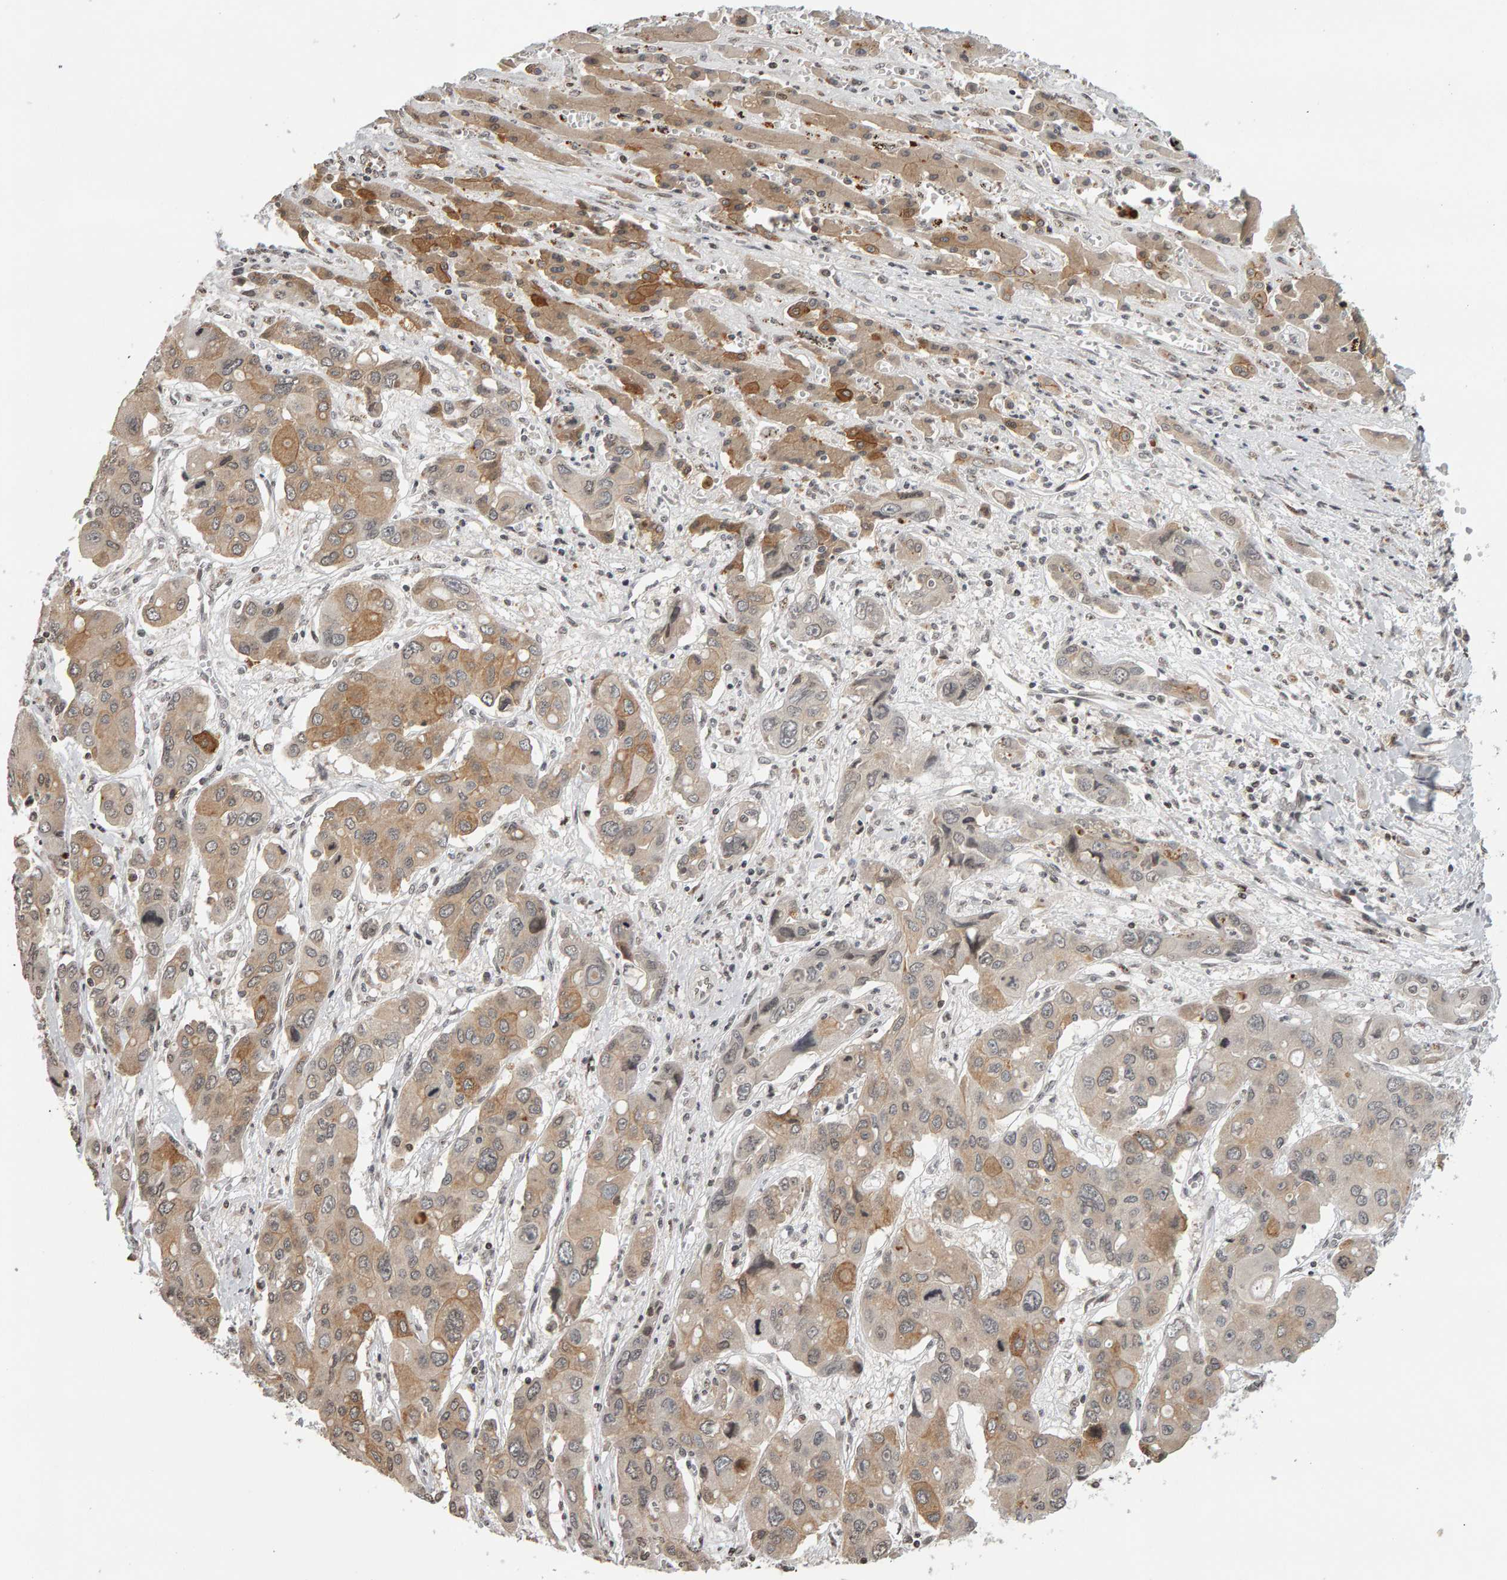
{"staining": {"intensity": "moderate", "quantity": "25%-75%", "location": "cytoplasmic/membranous"}, "tissue": "liver cancer", "cell_type": "Tumor cells", "image_type": "cancer", "snomed": [{"axis": "morphology", "description": "Cholangiocarcinoma"}, {"axis": "topography", "description": "Liver"}], "caption": "Liver cancer (cholangiocarcinoma) stained with a protein marker displays moderate staining in tumor cells.", "gene": "TRAM1", "patient": {"sex": "male", "age": 67}}